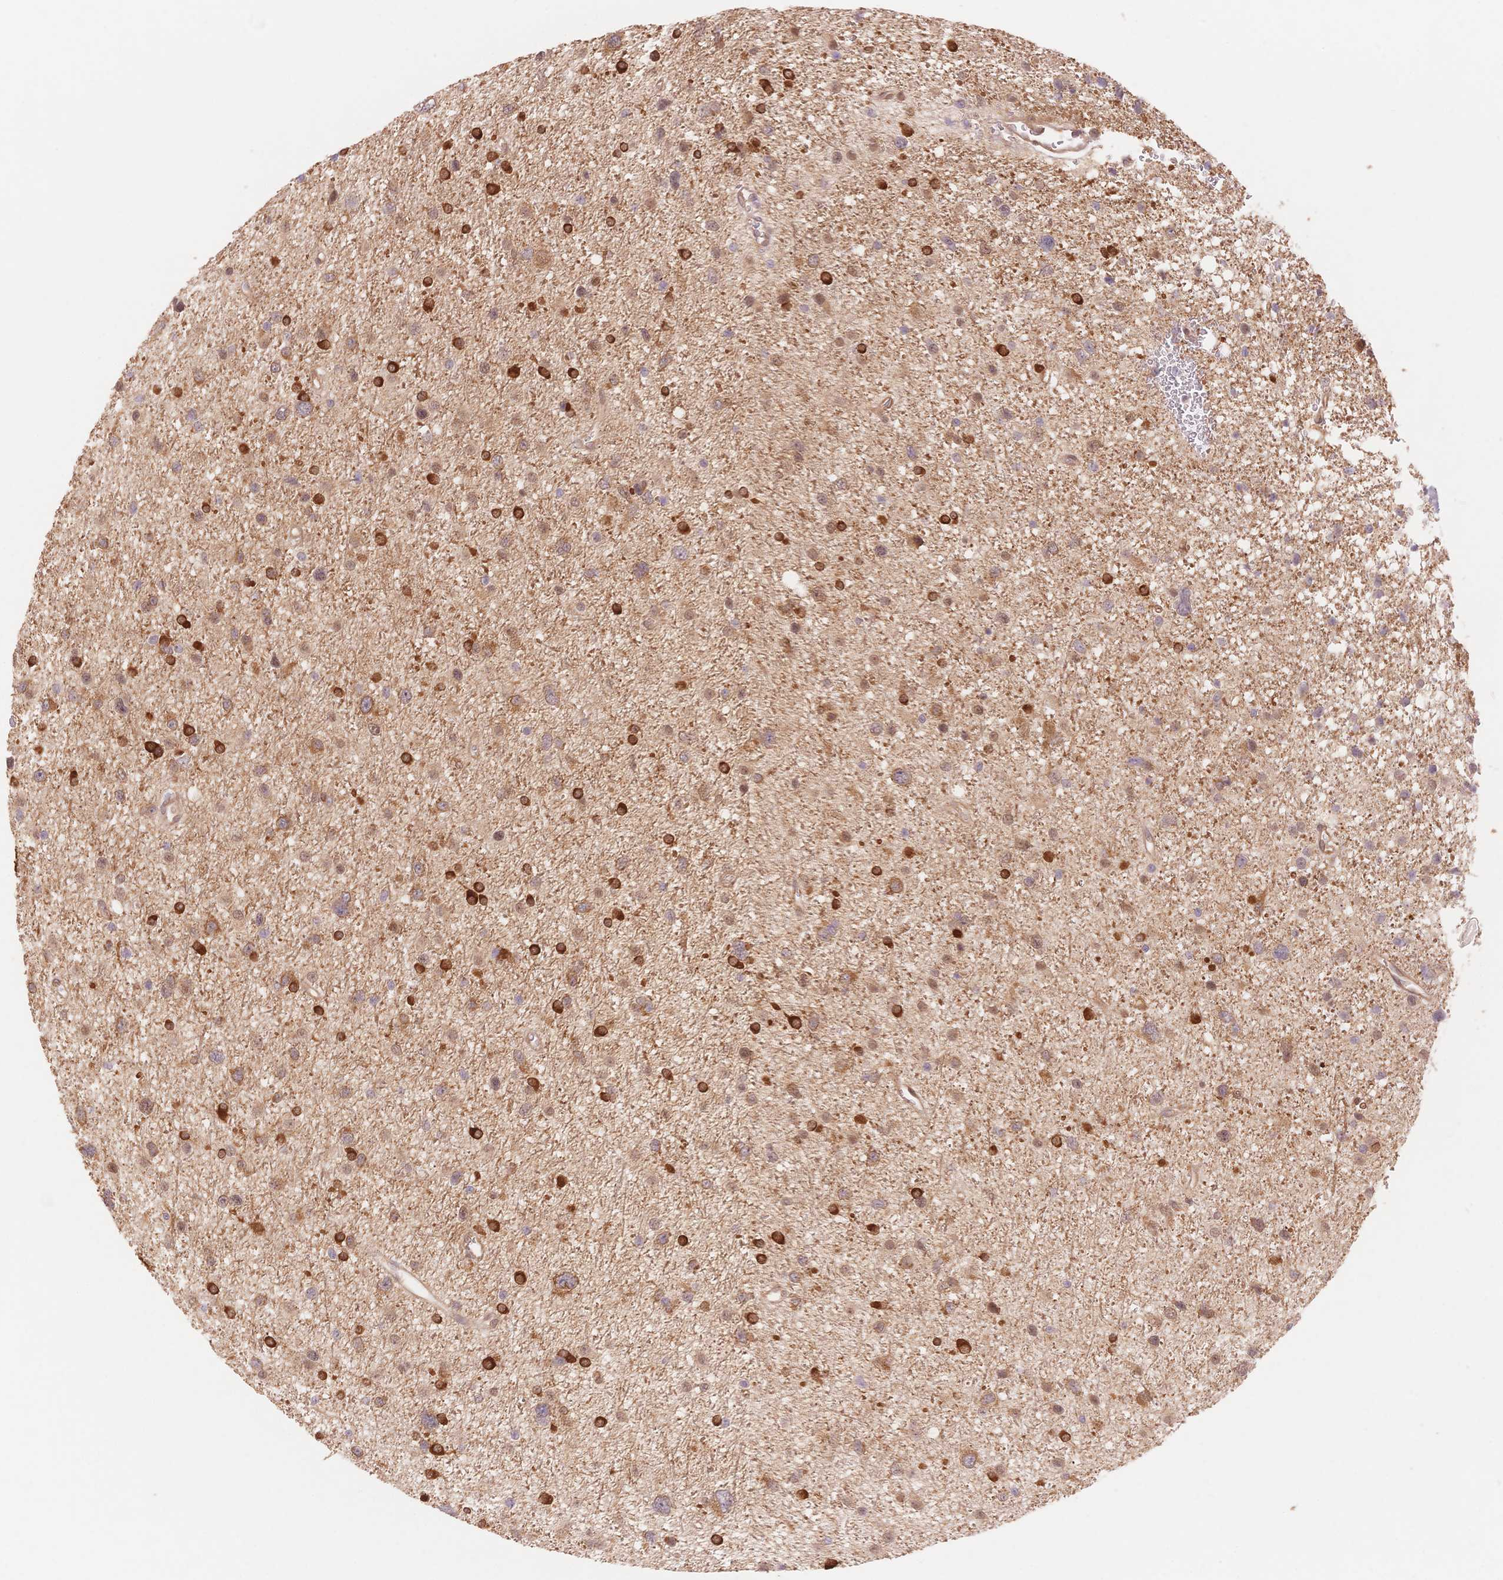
{"staining": {"intensity": "strong", "quantity": "<25%", "location": "cytoplasmic/membranous"}, "tissue": "glioma", "cell_type": "Tumor cells", "image_type": "cancer", "snomed": [{"axis": "morphology", "description": "Glioma, malignant, Low grade"}, {"axis": "topography", "description": "Brain"}], "caption": "Approximately <25% of tumor cells in human glioma reveal strong cytoplasmic/membranous protein staining as visualized by brown immunohistochemical staining.", "gene": "STK39", "patient": {"sex": "female", "age": 55}}